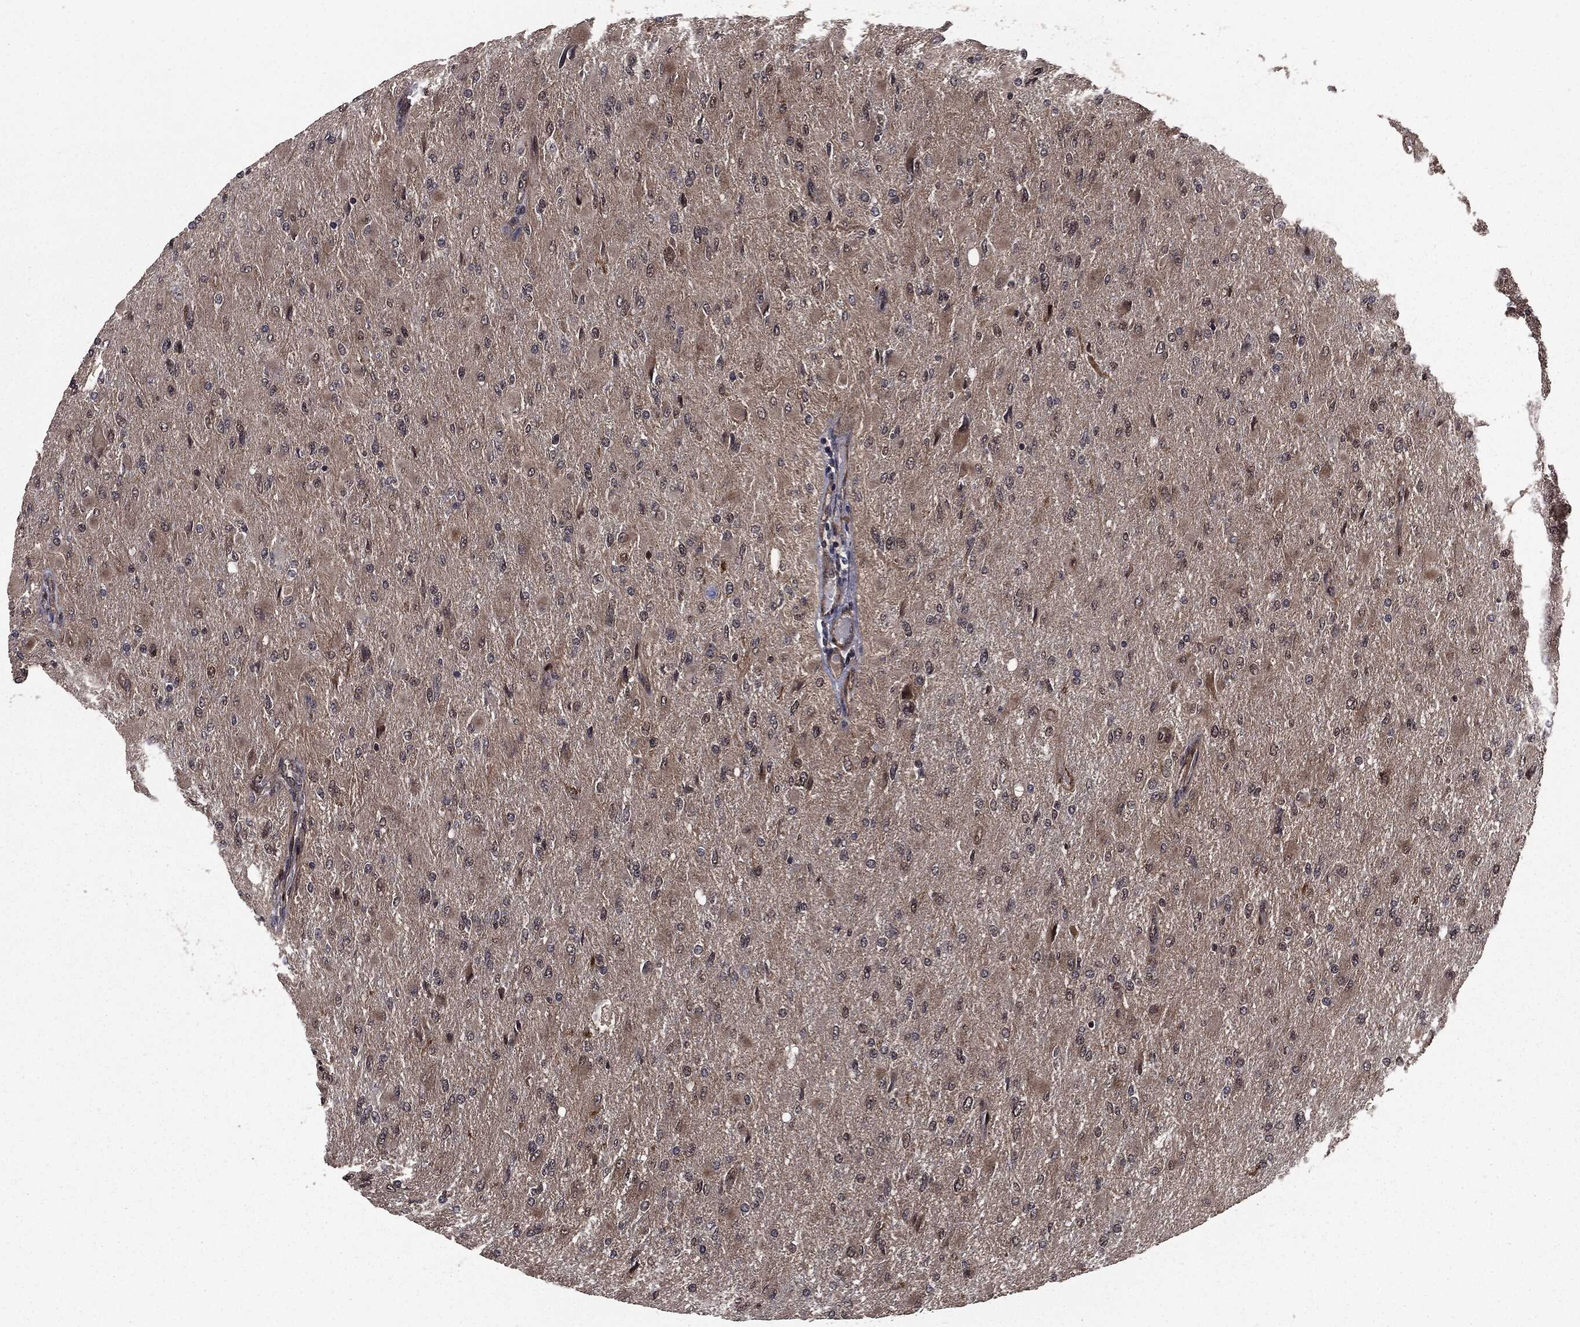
{"staining": {"intensity": "weak", "quantity": "<25%", "location": "cytoplasmic/membranous"}, "tissue": "glioma", "cell_type": "Tumor cells", "image_type": "cancer", "snomed": [{"axis": "morphology", "description": "Glioma, malignant, High grade"}, {"axis": "topography", "description": "Cerebral cortex"}], "caption": "Glioma stained for a protein using immunohistochemistry (IHC) demonstrates no positivity tumor cells.", "gene": "PTPA", "patient": {"sex": "female", "age": 36}}